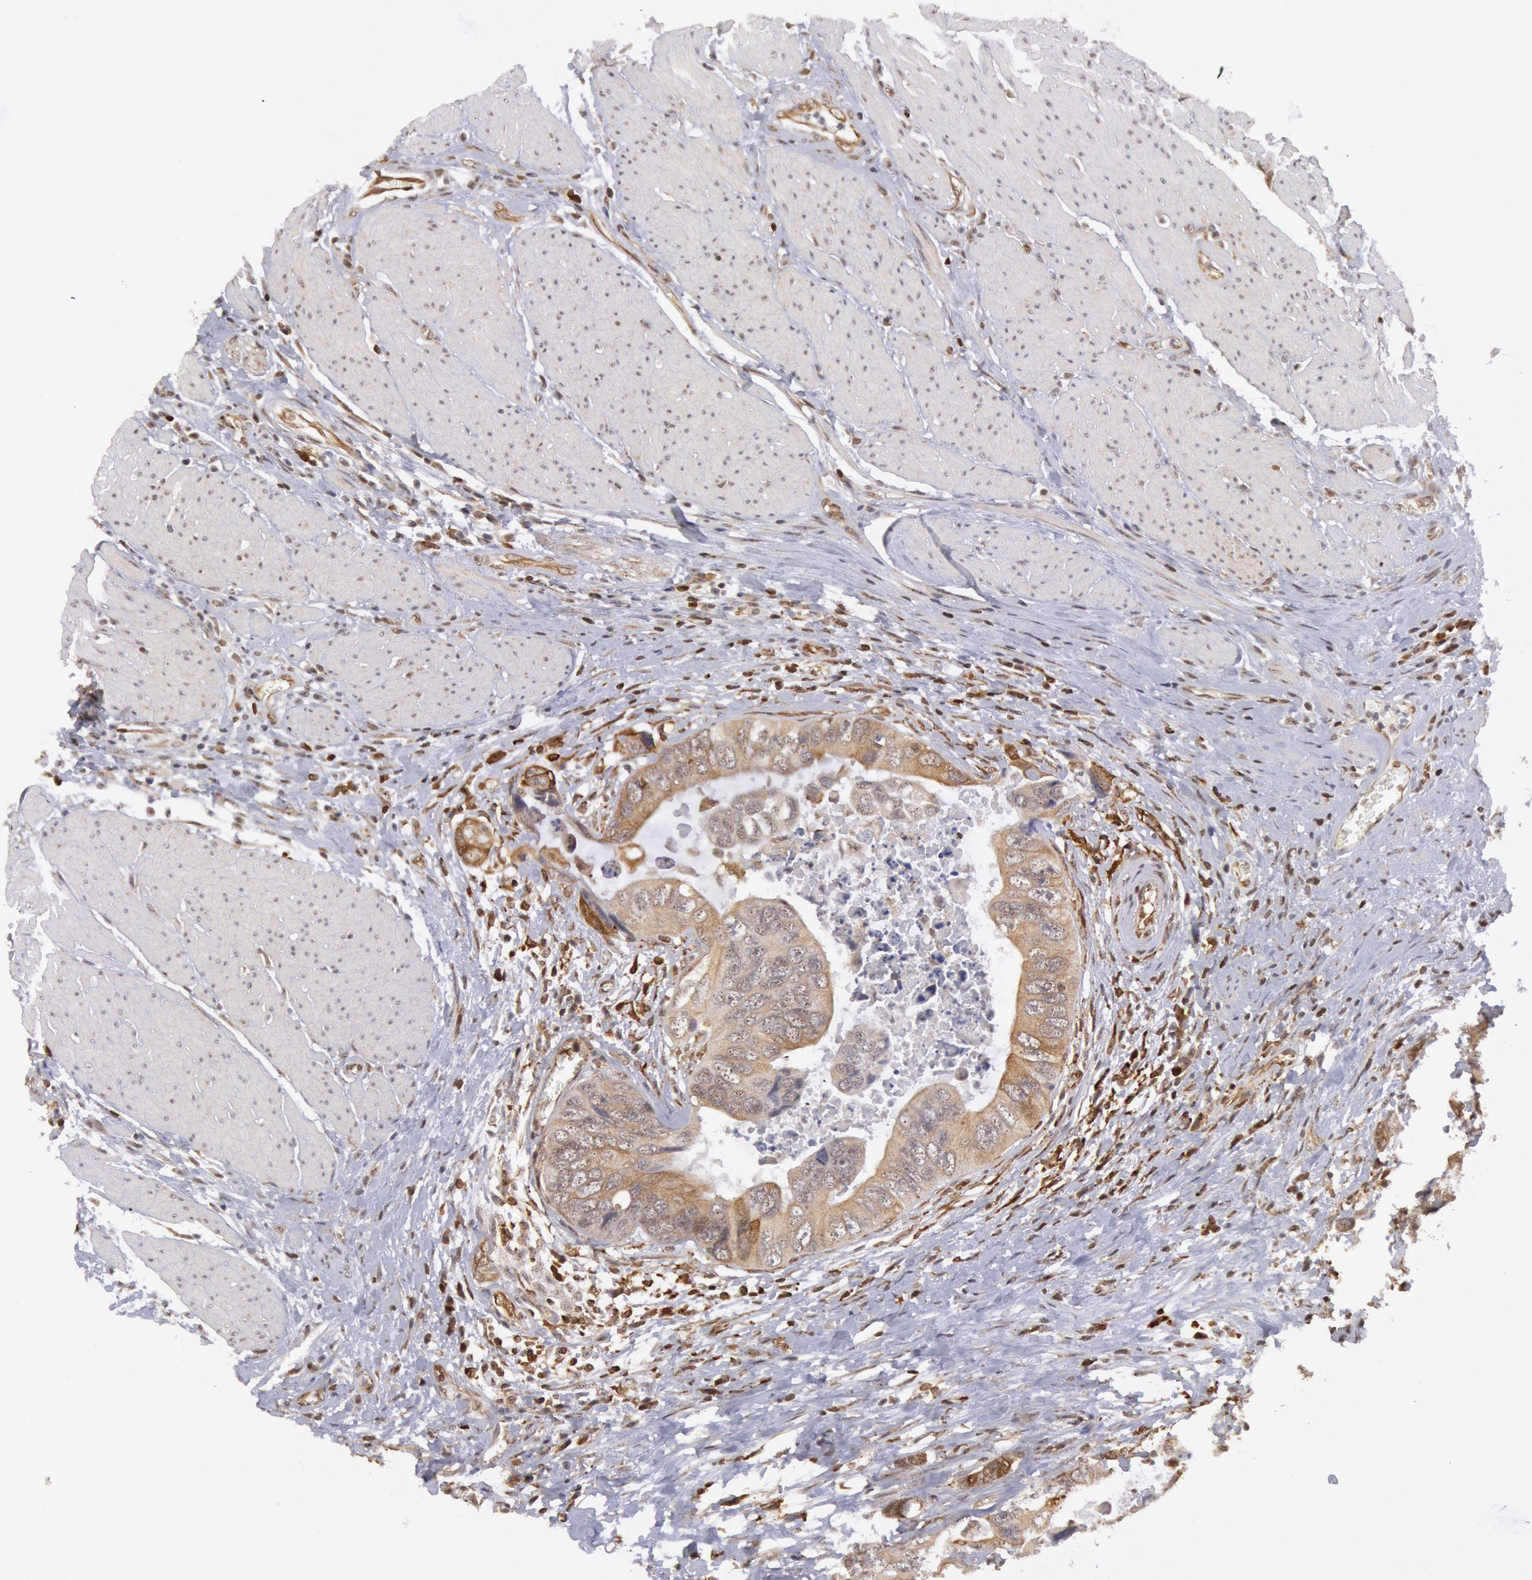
{"staining": {"intensity": "weak", "quantity": ">75%", "location": "cytoplasmic/membranous"}, "tissue": "colorectal cancer", "cell_type": "Tumor cells", "image_type": "cancer", "snomed": [{"axis": "morphology", "description": "Adenocarcinoma, NOS"}, {"axis": "topography", "description": "Rectum"}], "caption": "This is a micrograph of immunohistochemistry staining of adenocarcinoma (colorectal), which shows weak expression in the cytoplasmic/membranous of tumor cells.", "gene": "TAP2", "patient": {"sex": "female", "age": 67}}